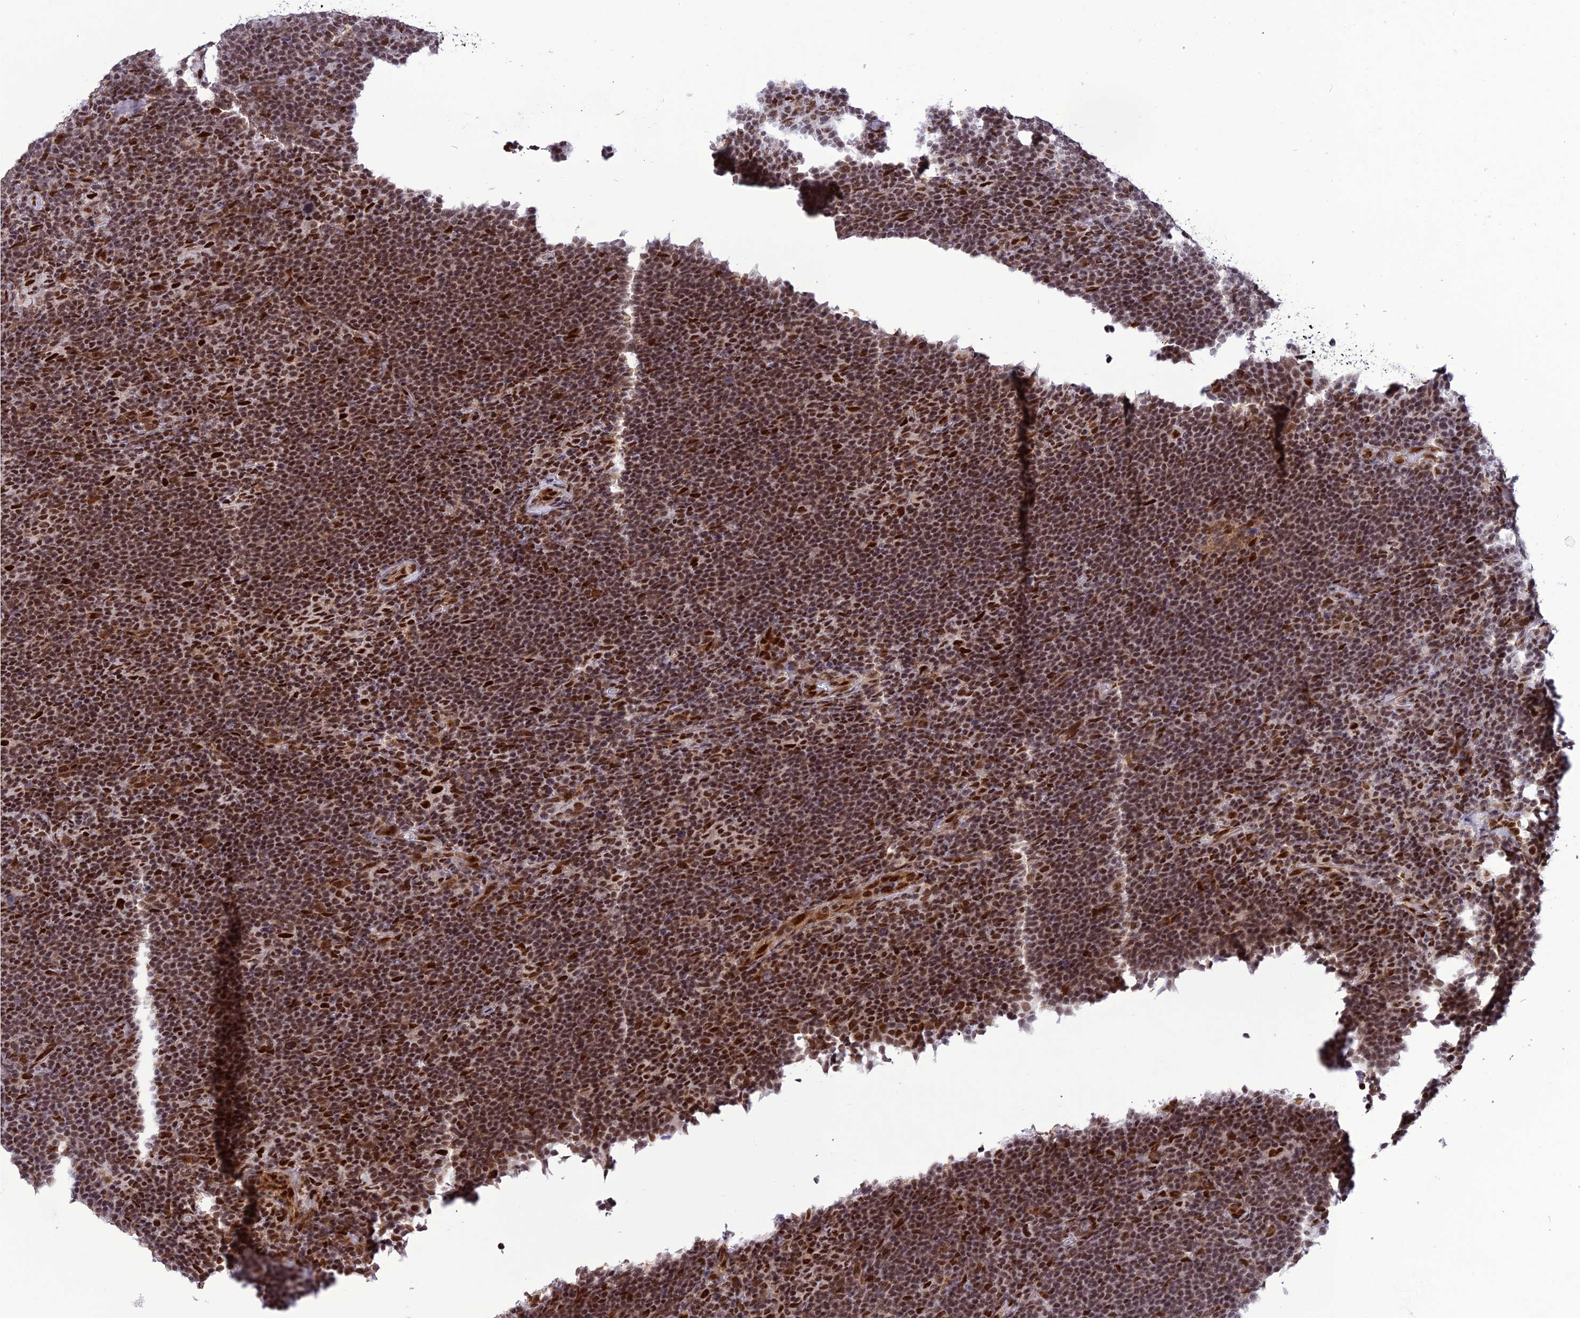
{"staining": {"intensity": "strong", "quantity": ">75%", "location": "nuclear"}, "tissue": "lymphoma", "cell_type": "Tumor cells", "image_type": "cancer", "snomed": [{"axis": "morphology", "description": "Hodgkin's disease, NOS"}, {"axis": "topography", "description": "Lymph node"}], "caption": "Lymphoma stained with immunohistochemistry reveals strong nuclear expression in about >75% of tumor cells.", "gene": "DDX1", "patient": {"sex": "female", "age": 57}}